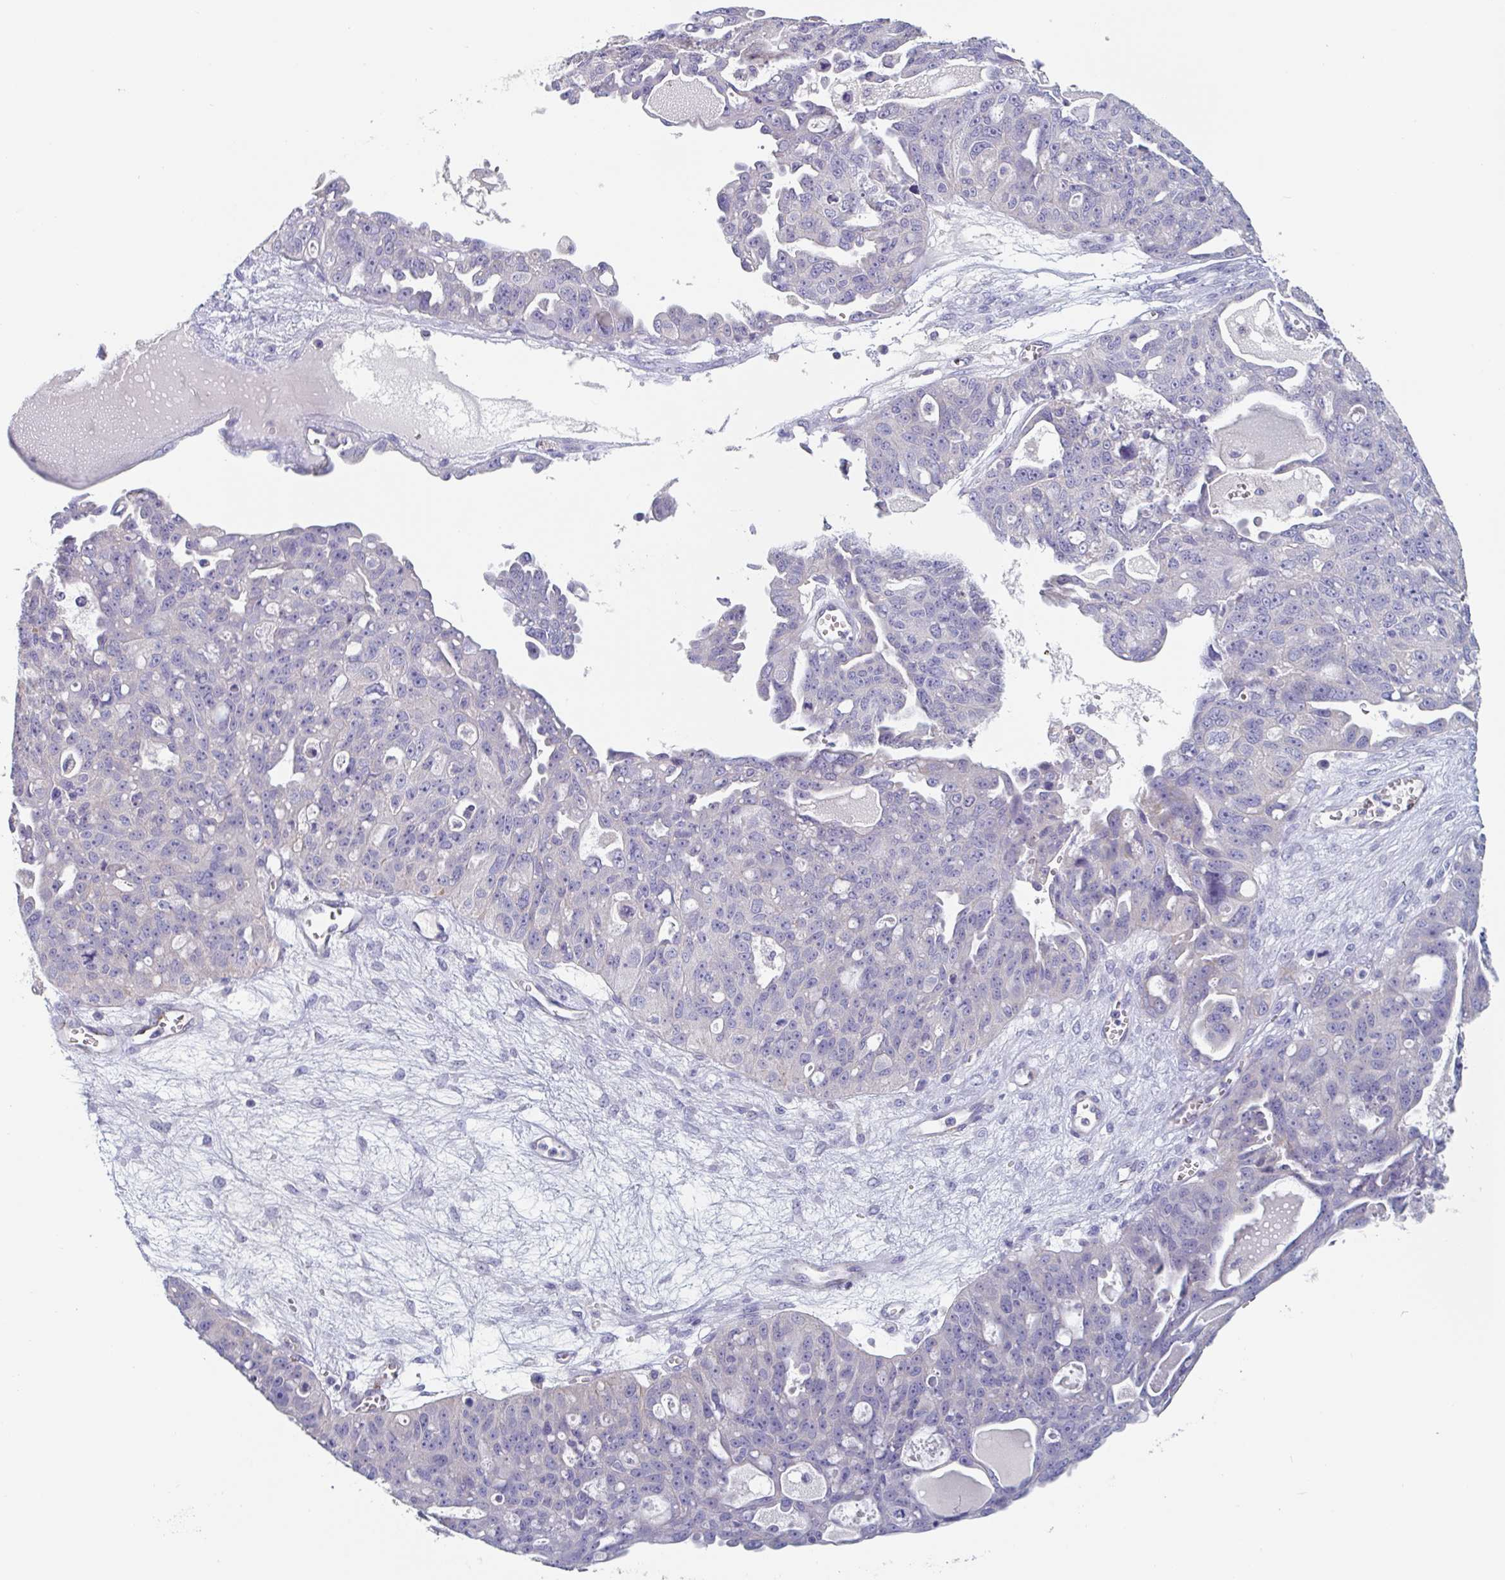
{"staining": {"intensity": "negative", "quantity": "none", "location": "none"}, "tissue": "ovarian cancer", "cell_type": "Tumor cells", "image_type": "cancer", "snomed": [{"axis": "morphology", "description": "Carcinoma, endometroid"}, {"axis": "topography", "description": "Ovary"}], "caption": "High magnification brightfield microscopy of ovarian cancer stained with DAB (3,3'-diaminobenzidine) (brown) and counterstained with hematoxylin (blue): tumor cells show no significant staining.", "gene": "ABHD16A", "patient": {"sex": "female", "age": 70}}